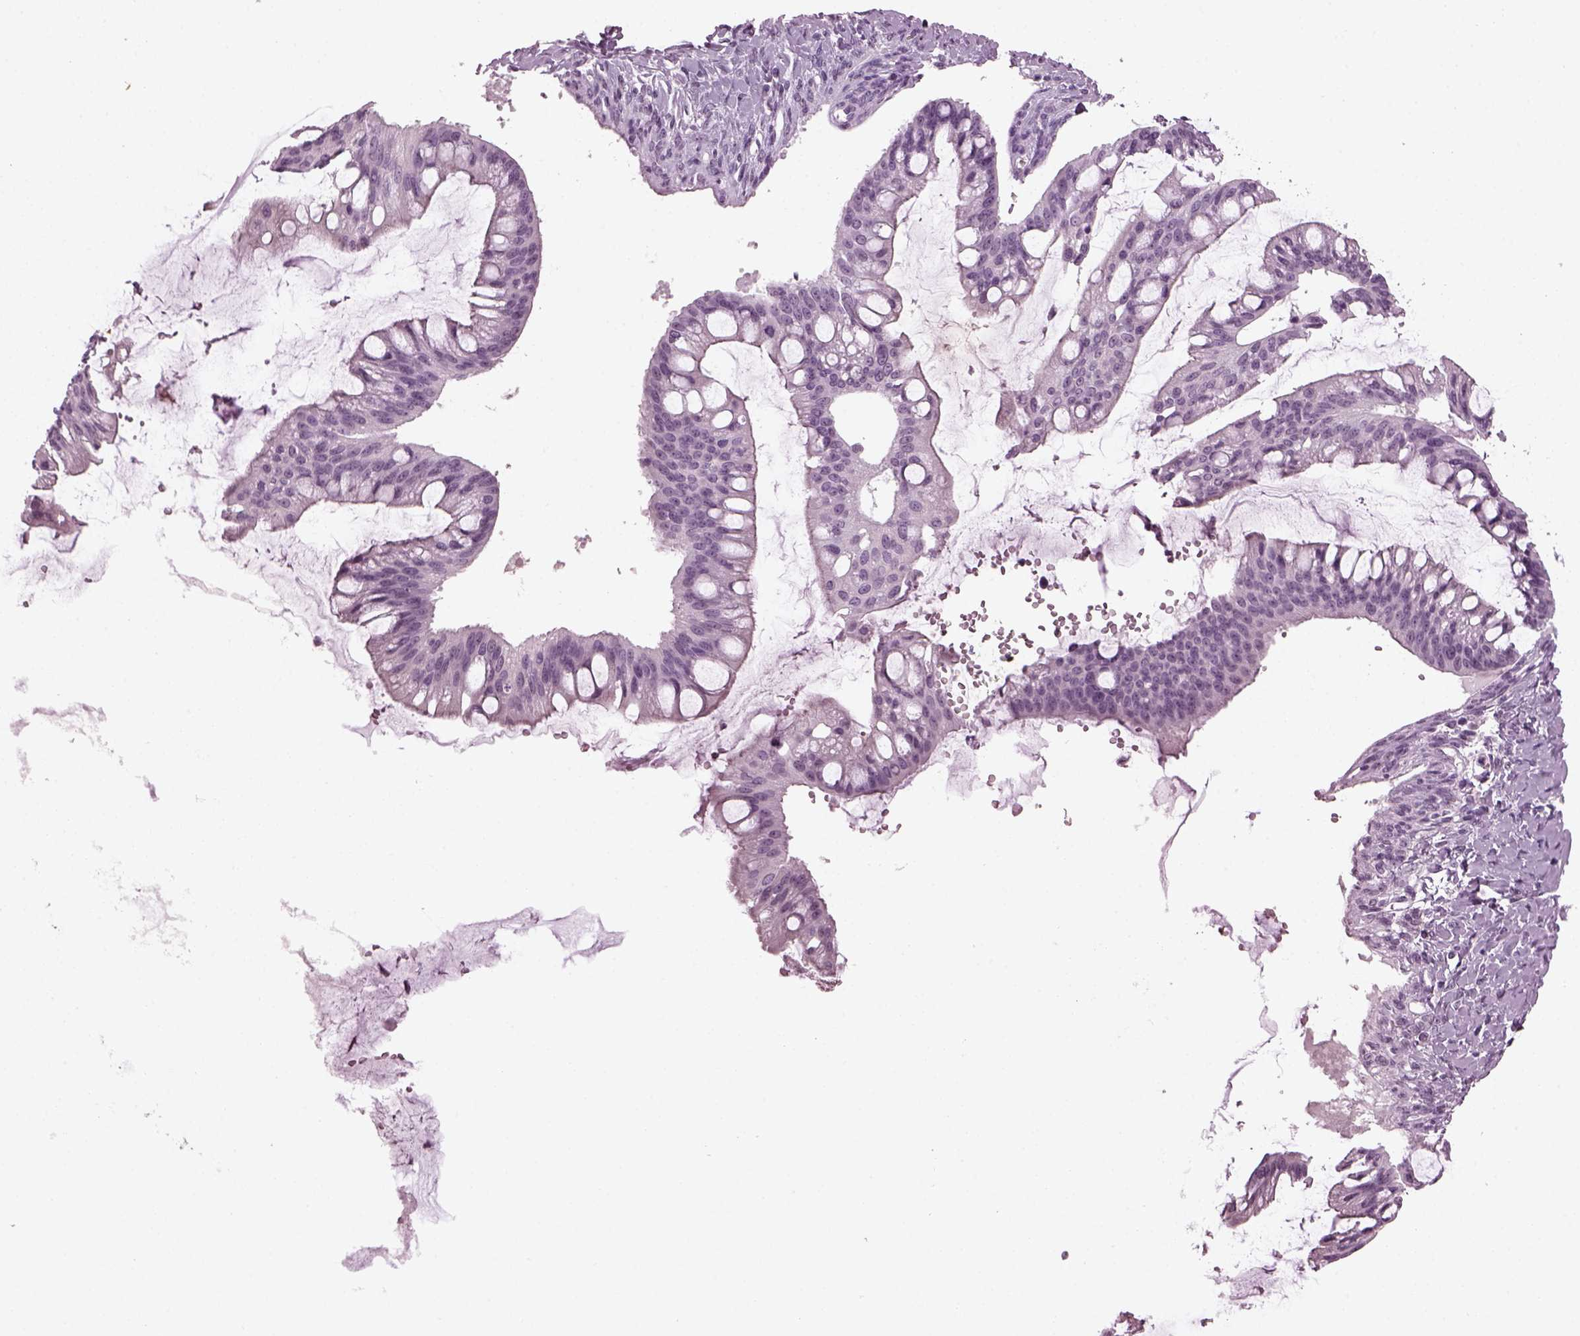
{"staining": {"intensity": "negative", "quantity": "none", "location": "none"}, "tissue": "ovarian cancer", "cell_type": "Tumor cells", "image_type": "cancer", "snomed": [{"axis": "morphology", "description": "Cystadenocarcinoma, mucinous, NOS"}, {"axis": "topography", "description": "Ovary"}], "caption": "Immunohistochemistry of mucinous cystadenocarcinoma (ovarian) displays no expression in tumor cells.", "gene": "SLC6A17", "patient": {"sex": "female", "age": 73}}